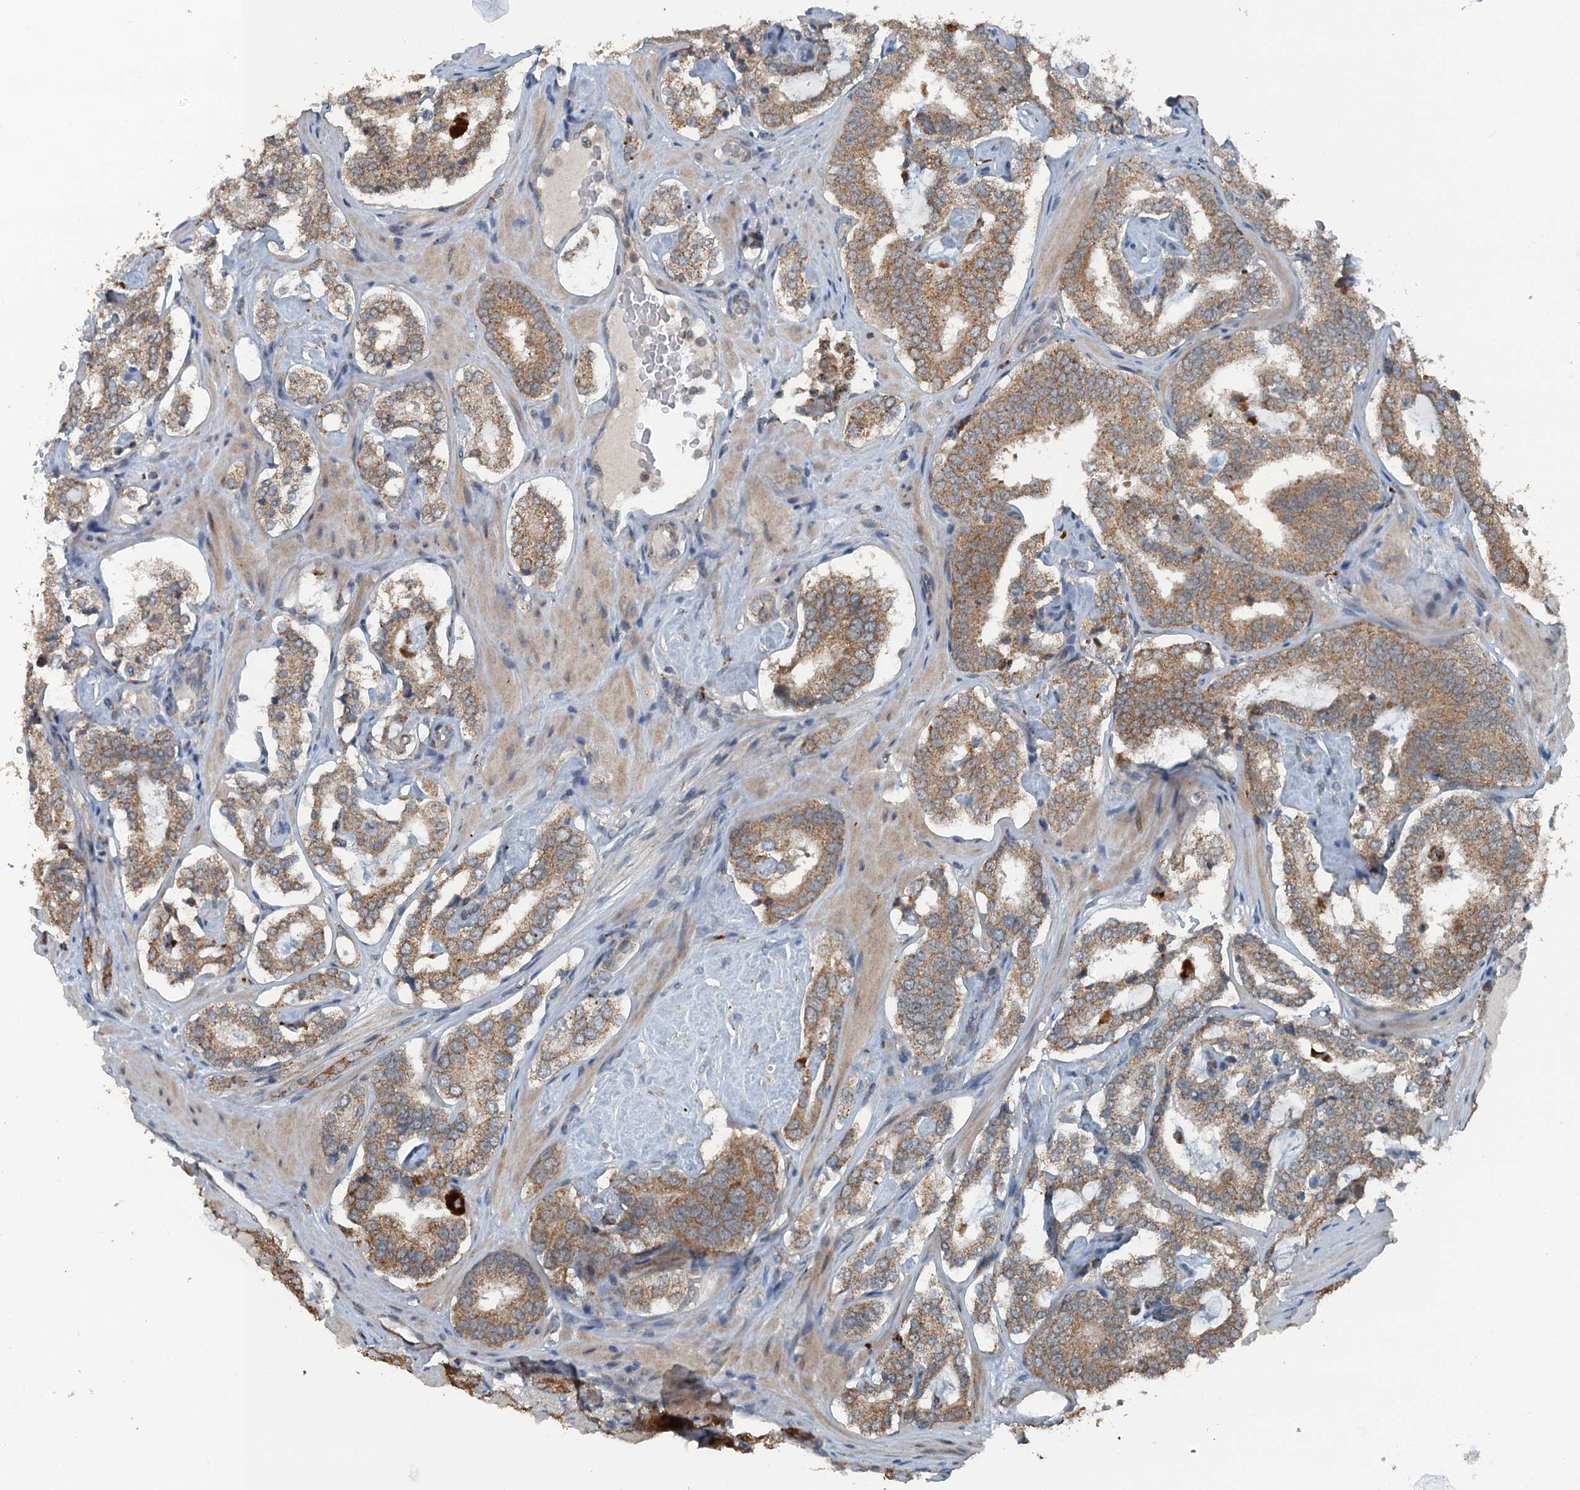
{"staining": {"intensity": "moderate", "quantity": ">75%", "location": "cytoplasmic/membranous"}, "tissue": "prostate cancer", "cell_type": "Tumor cells", "image_type": "cancer", "snomed": [{"axis": "morphology", "description": "Adenocarcinoma, High grade"}, {"axis": "topography", "description": "Prostate"}], "caption": "Protein staining of adenocarcinoma (high-grade) (prostate) tissue reveals moderate cytoplasmic/membranous positivity in approximately >75% of tumor cells.", "gene": "BMERB1", "patient": {"sex": "male", "age": 63}}